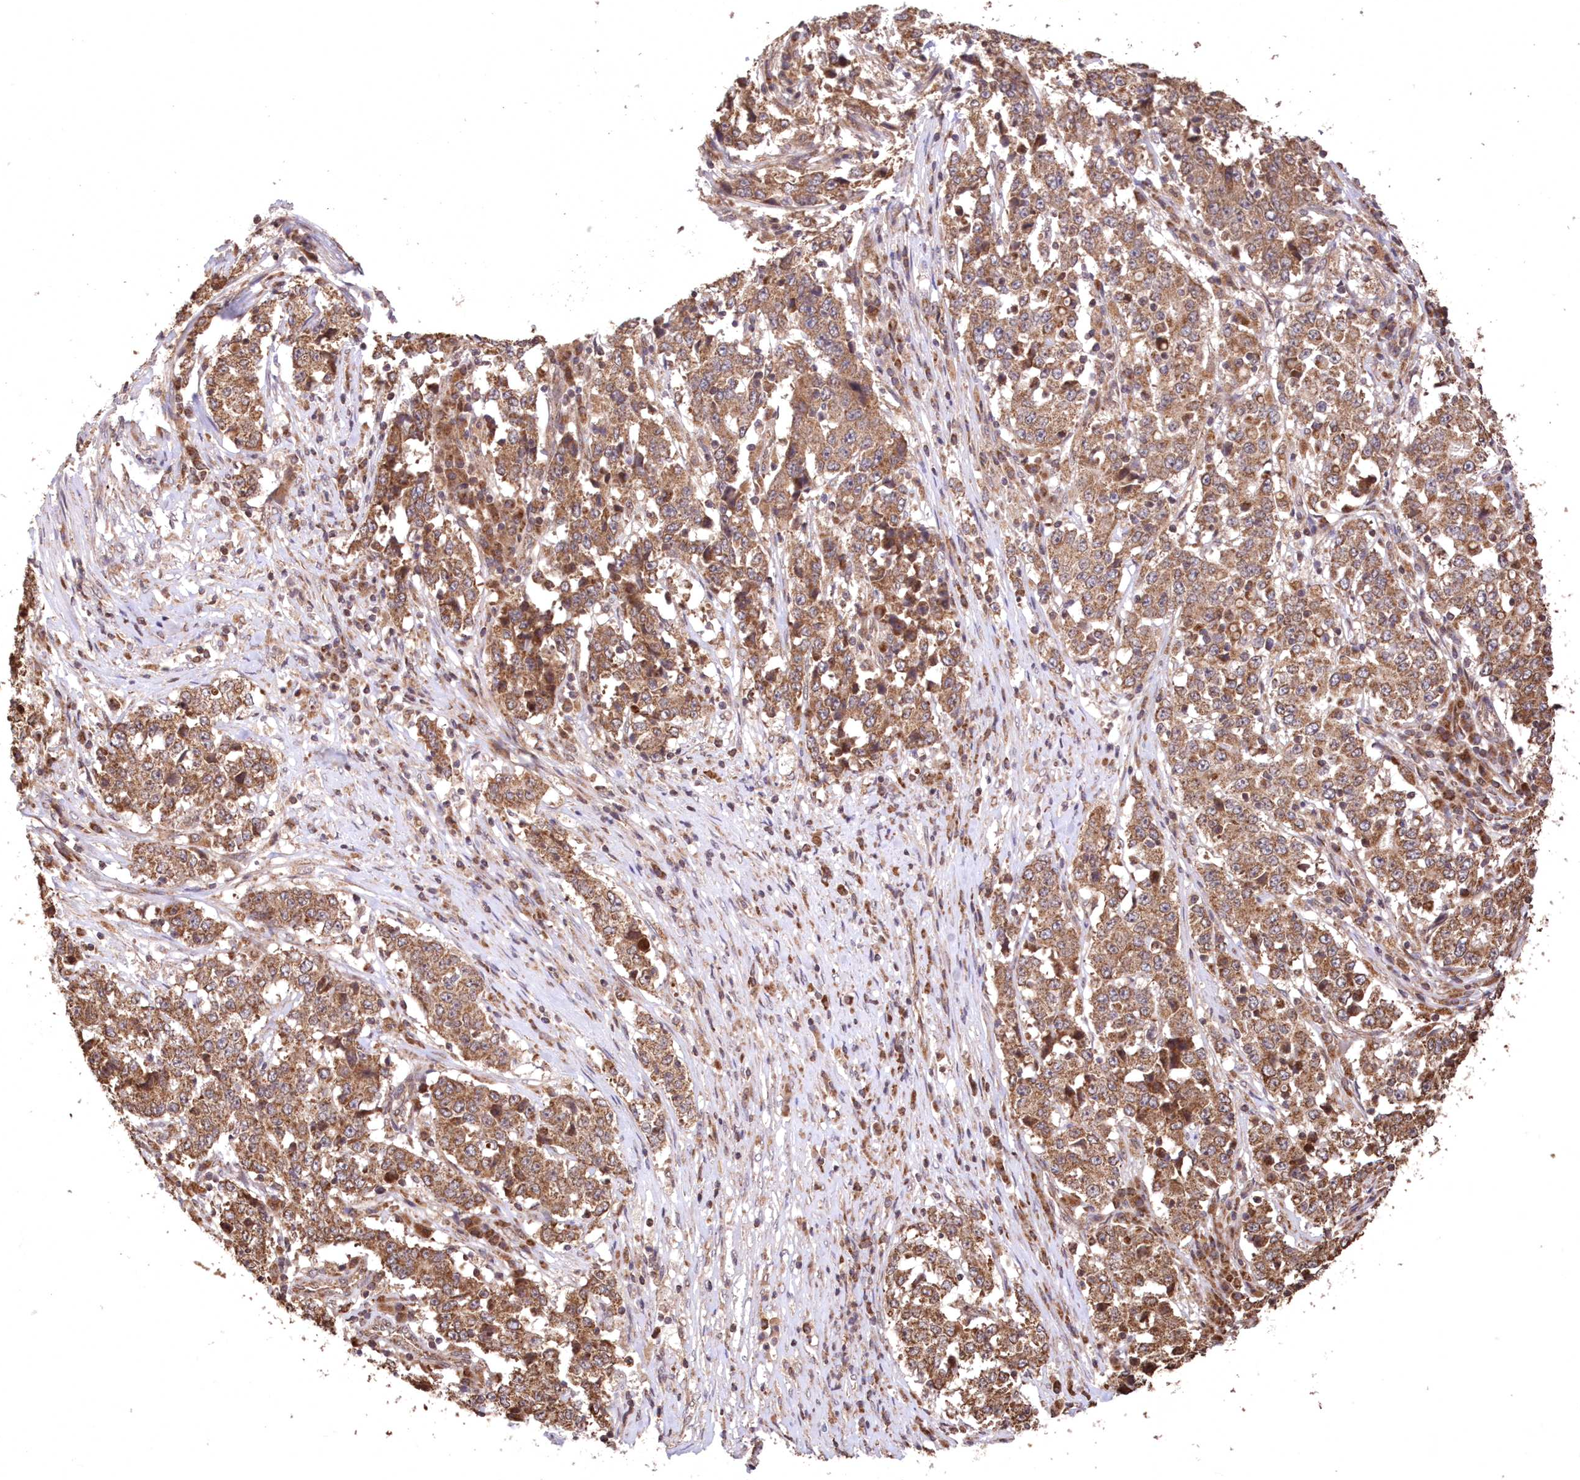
{"staining": {"intensity": "moderate", "quantity": ">75%", "location": "cytoplasmic/membranous"}, "tissue": "stomach cancer", "cell_type": "Tumor cells", "image_type": "cancer", "snomed": [{"axis": "morphology", "description": "Adenocarcinoma, NOS"}, {"axis": "topography", "description": "Stomach"}], "caption": "Moderate cytoplasmic/membranous positivity is present in about >75% of tumor cells in stomach cancer.", "gene": "PCBP1", "patient": {"sex": "male", "age": 59}}